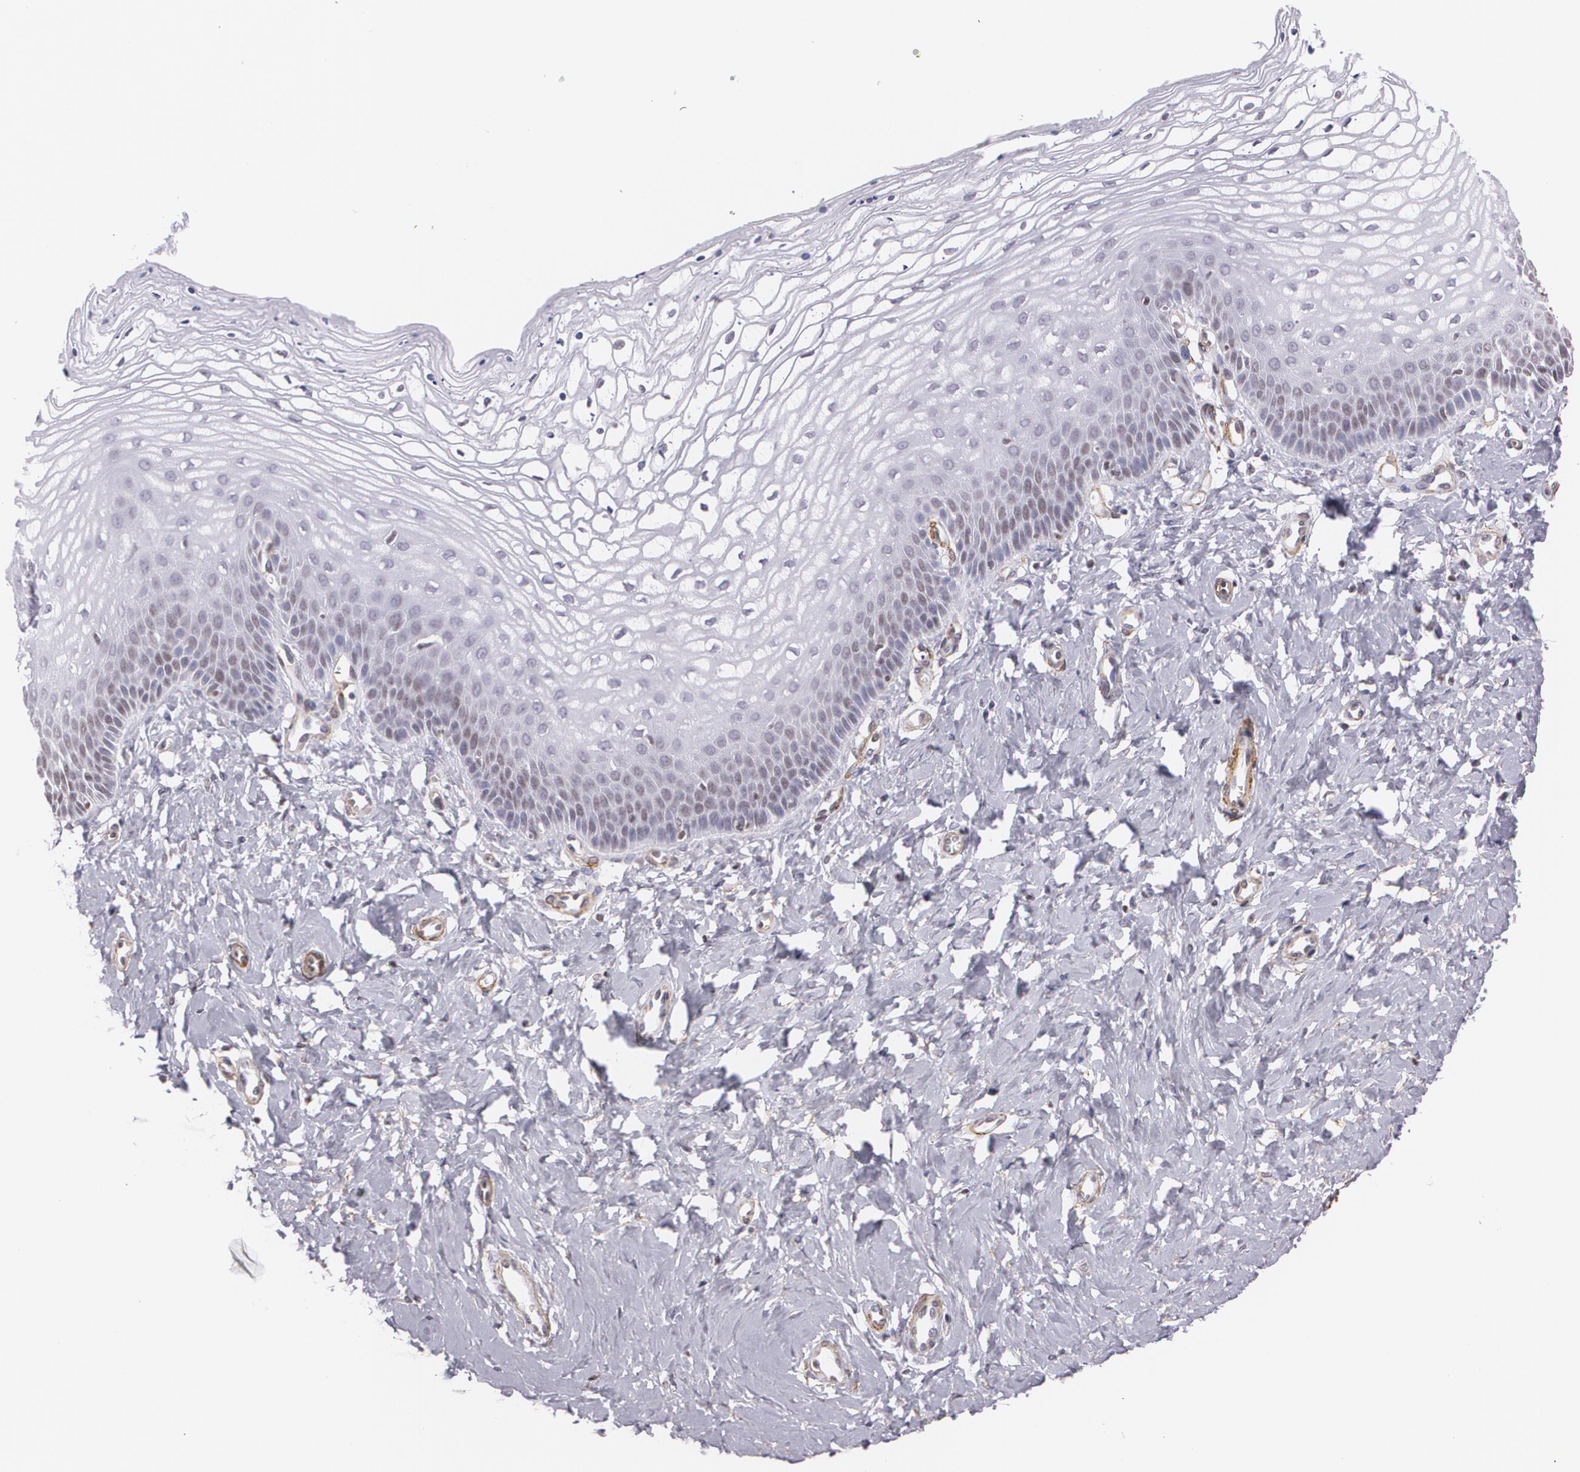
{"staining": {"intensity": "moderate", "quantity": "<25%", "location": "nuclear"}, "tissue": "vagina", "cell_type": "Squamous epithelial cells", "image_type": "normal", "snomed": [{"axis": "morphology", "description": "Normal tissue, NOS"}, {"axis": "topography", "description": "Vagina"}], "caption": "Normal vagina exhibits moderate nuclear staining in about <25% of squamous epithelial cells, visualized by immunohistochemistry.", "gene": "VAMP1", "patient": {"sex": "female", "age": 68}}